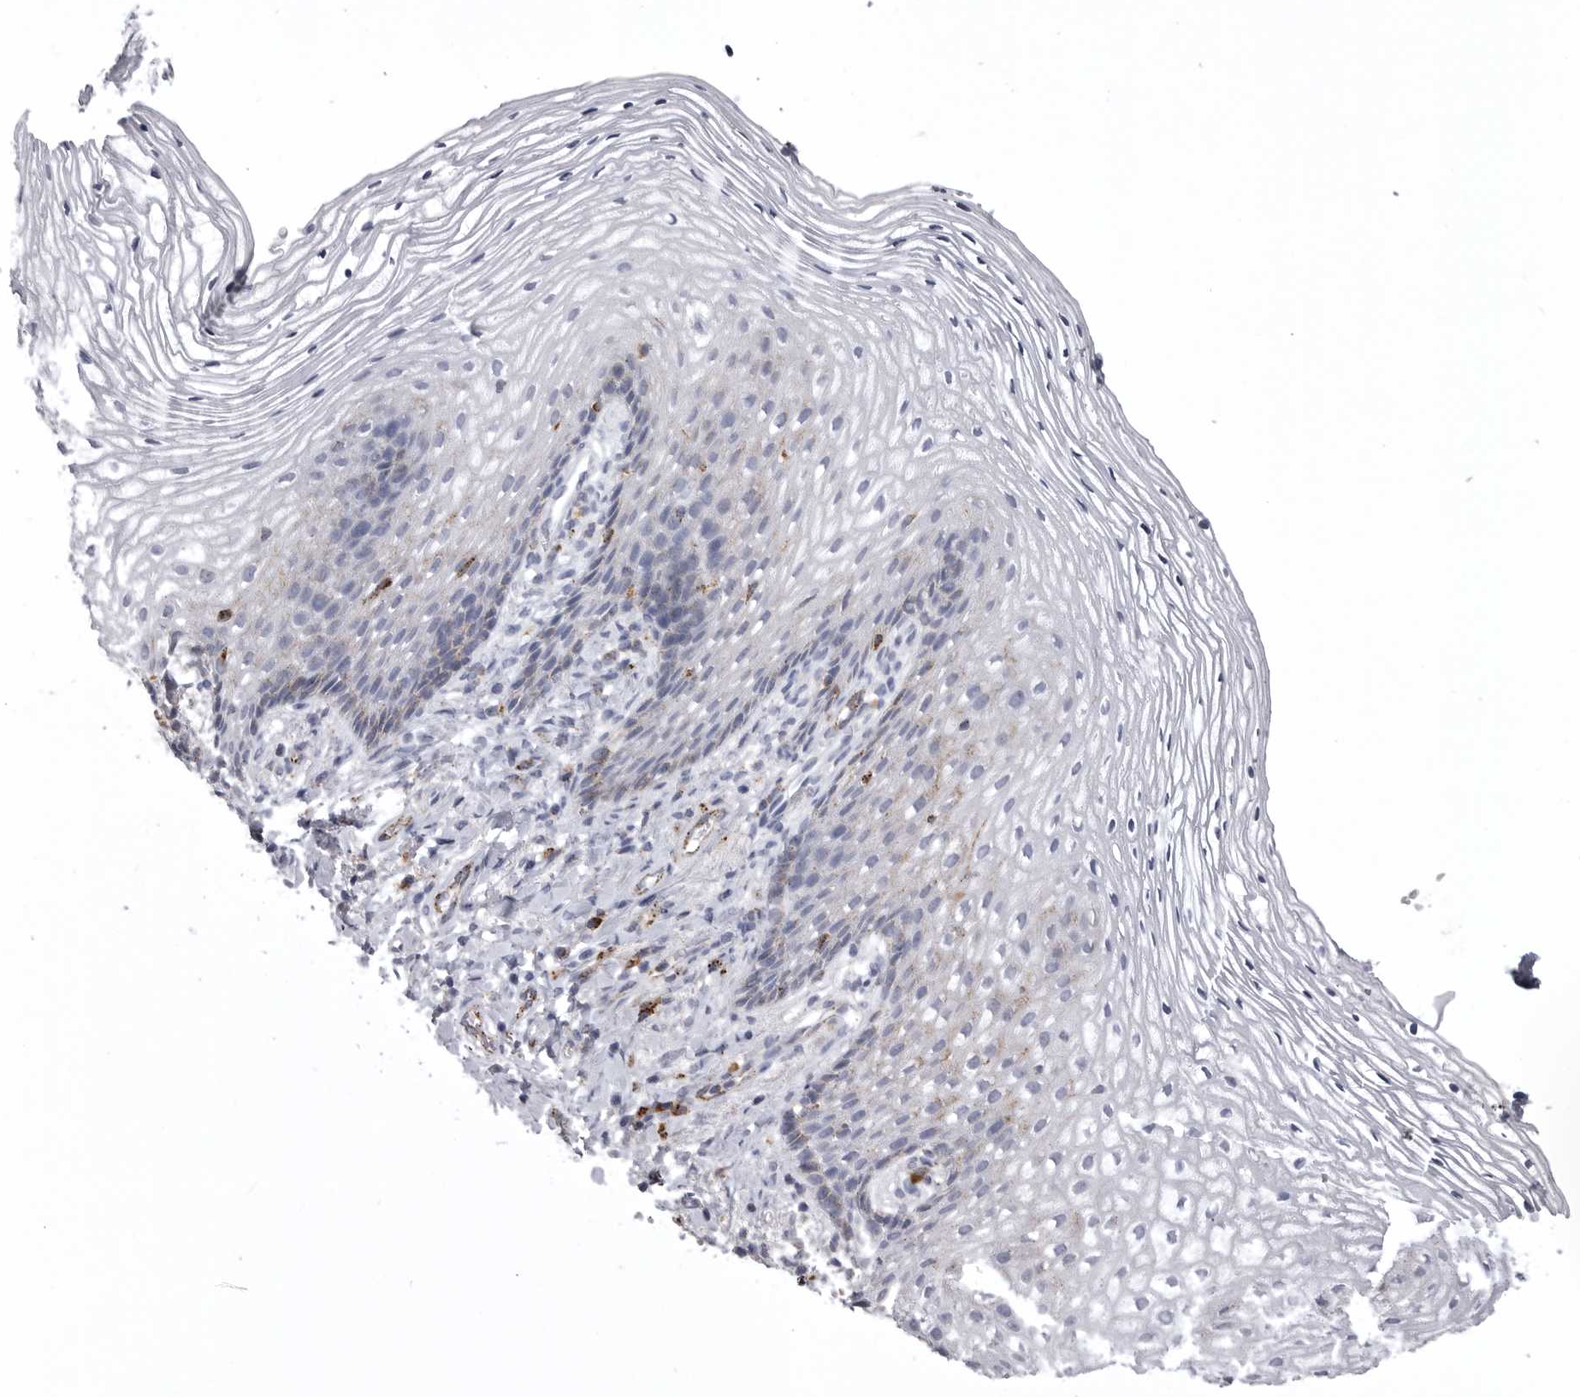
{"staining": {"intensity": "negative", "quantity": "none", "location": "none"}, "tissue": "vagina", "cell_type": "Squamous epithelial cells", "image_type": "normal", "snomed": [{"axis": "morphology", "description": "Normal tissue, NOS"}, {"axis": "topography", "description": "Vagina"}], "caption": "Immunohistochemical staining of normal vagina demonstrates no significant staining in squamous epithelial cells.", "gene": "PSPN", "patient": {"sex": "female", "age": 60}}